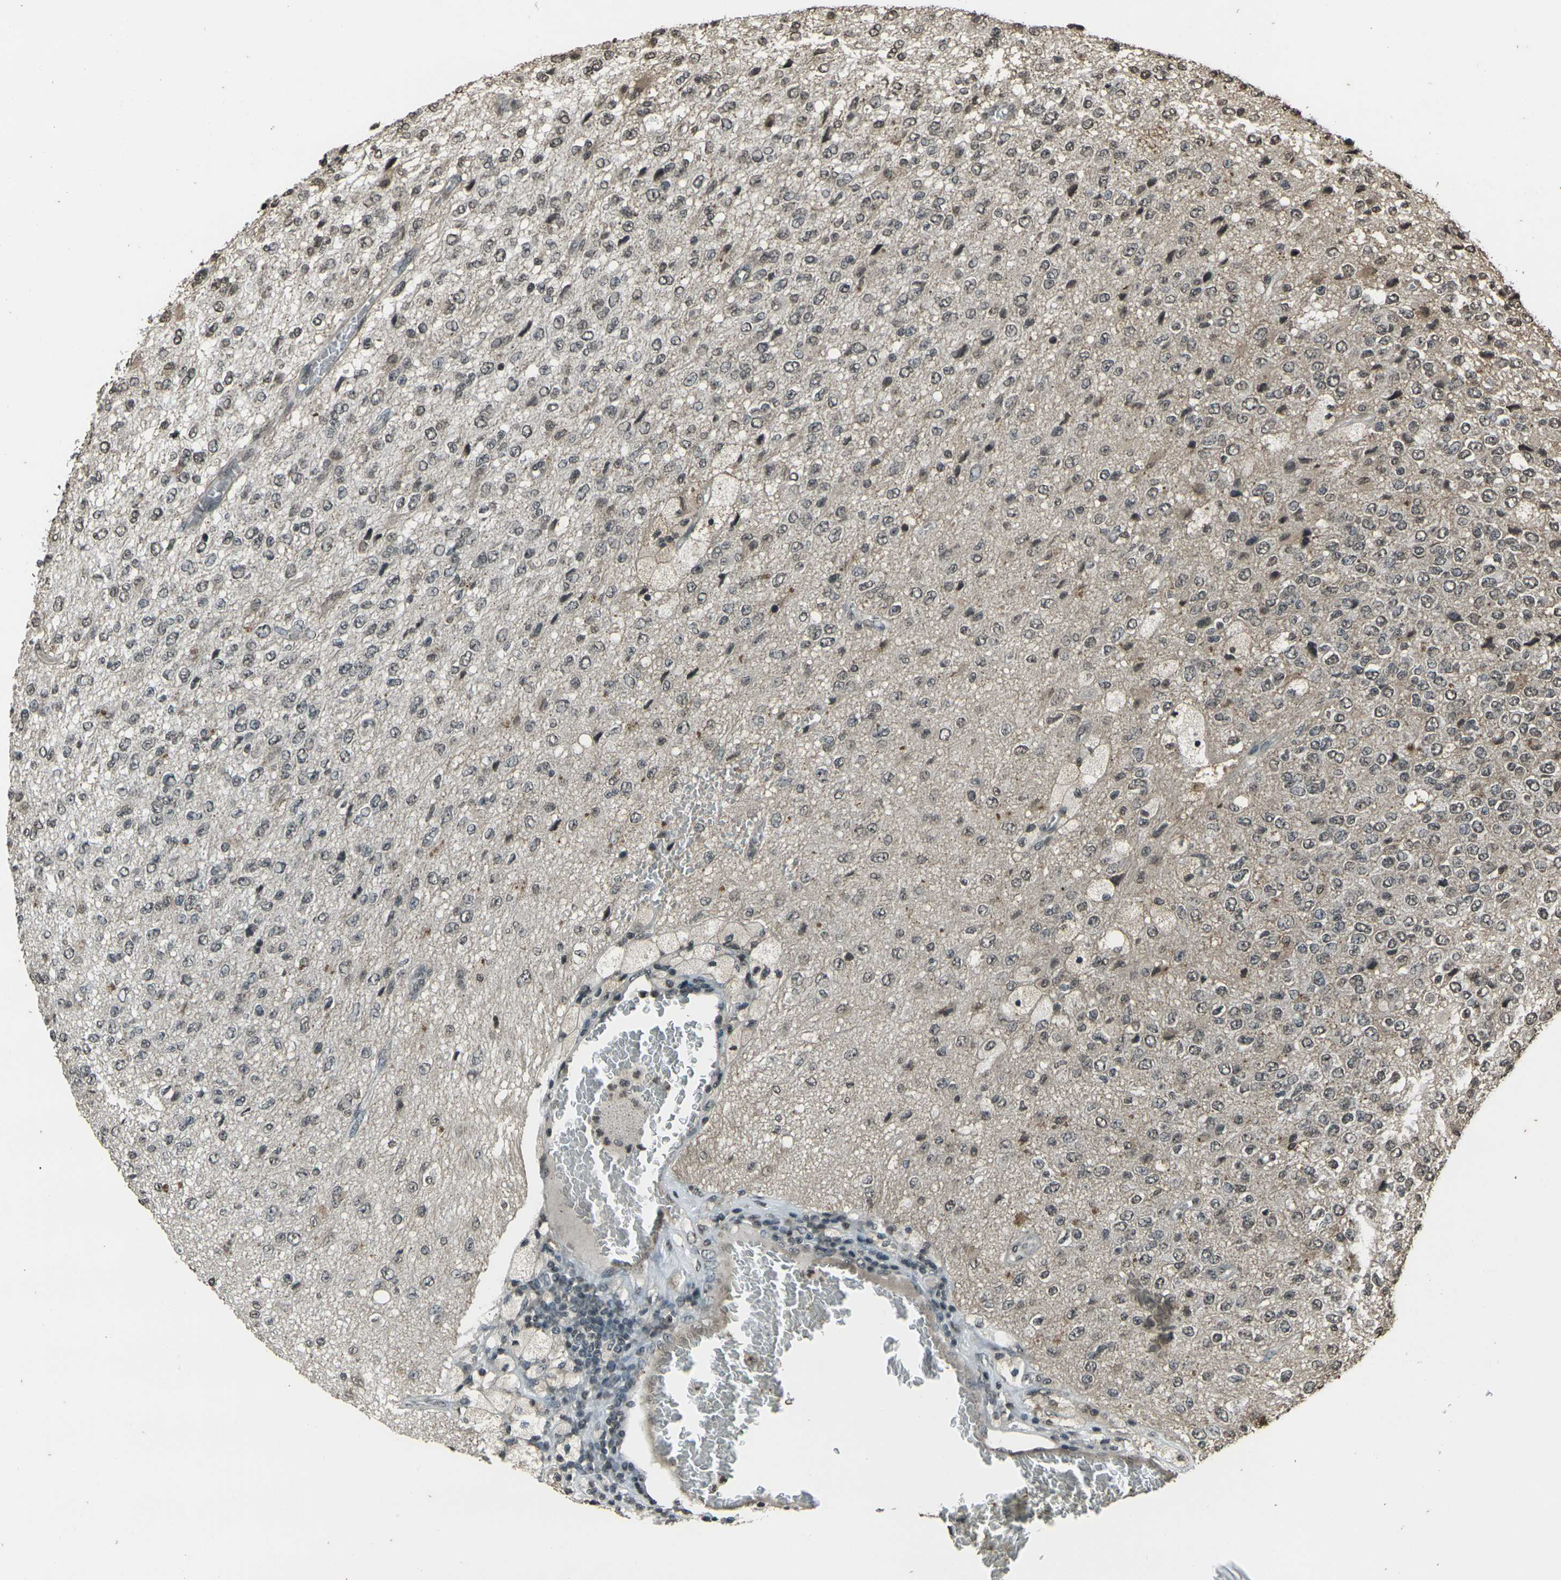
{"staining": {"intensity": "strong", "quantity": "<25%", "location": "nuclear"}, "tissue": "glioma", "cell_type": "Tumor cells", "image_type": "cancer", "snomed": [{"axis": "morphology", "description": "Glioma, malignant, High grade"}, {"axis": "topography", "description": "pancreas cauda"}], "caption": "Human glioma stained for a protein (brown) displays strong nuclear positive staining in about <25% of tumor cells.", "gene": "PRPF8", "patient": {"sex": "male", "age": 60}}